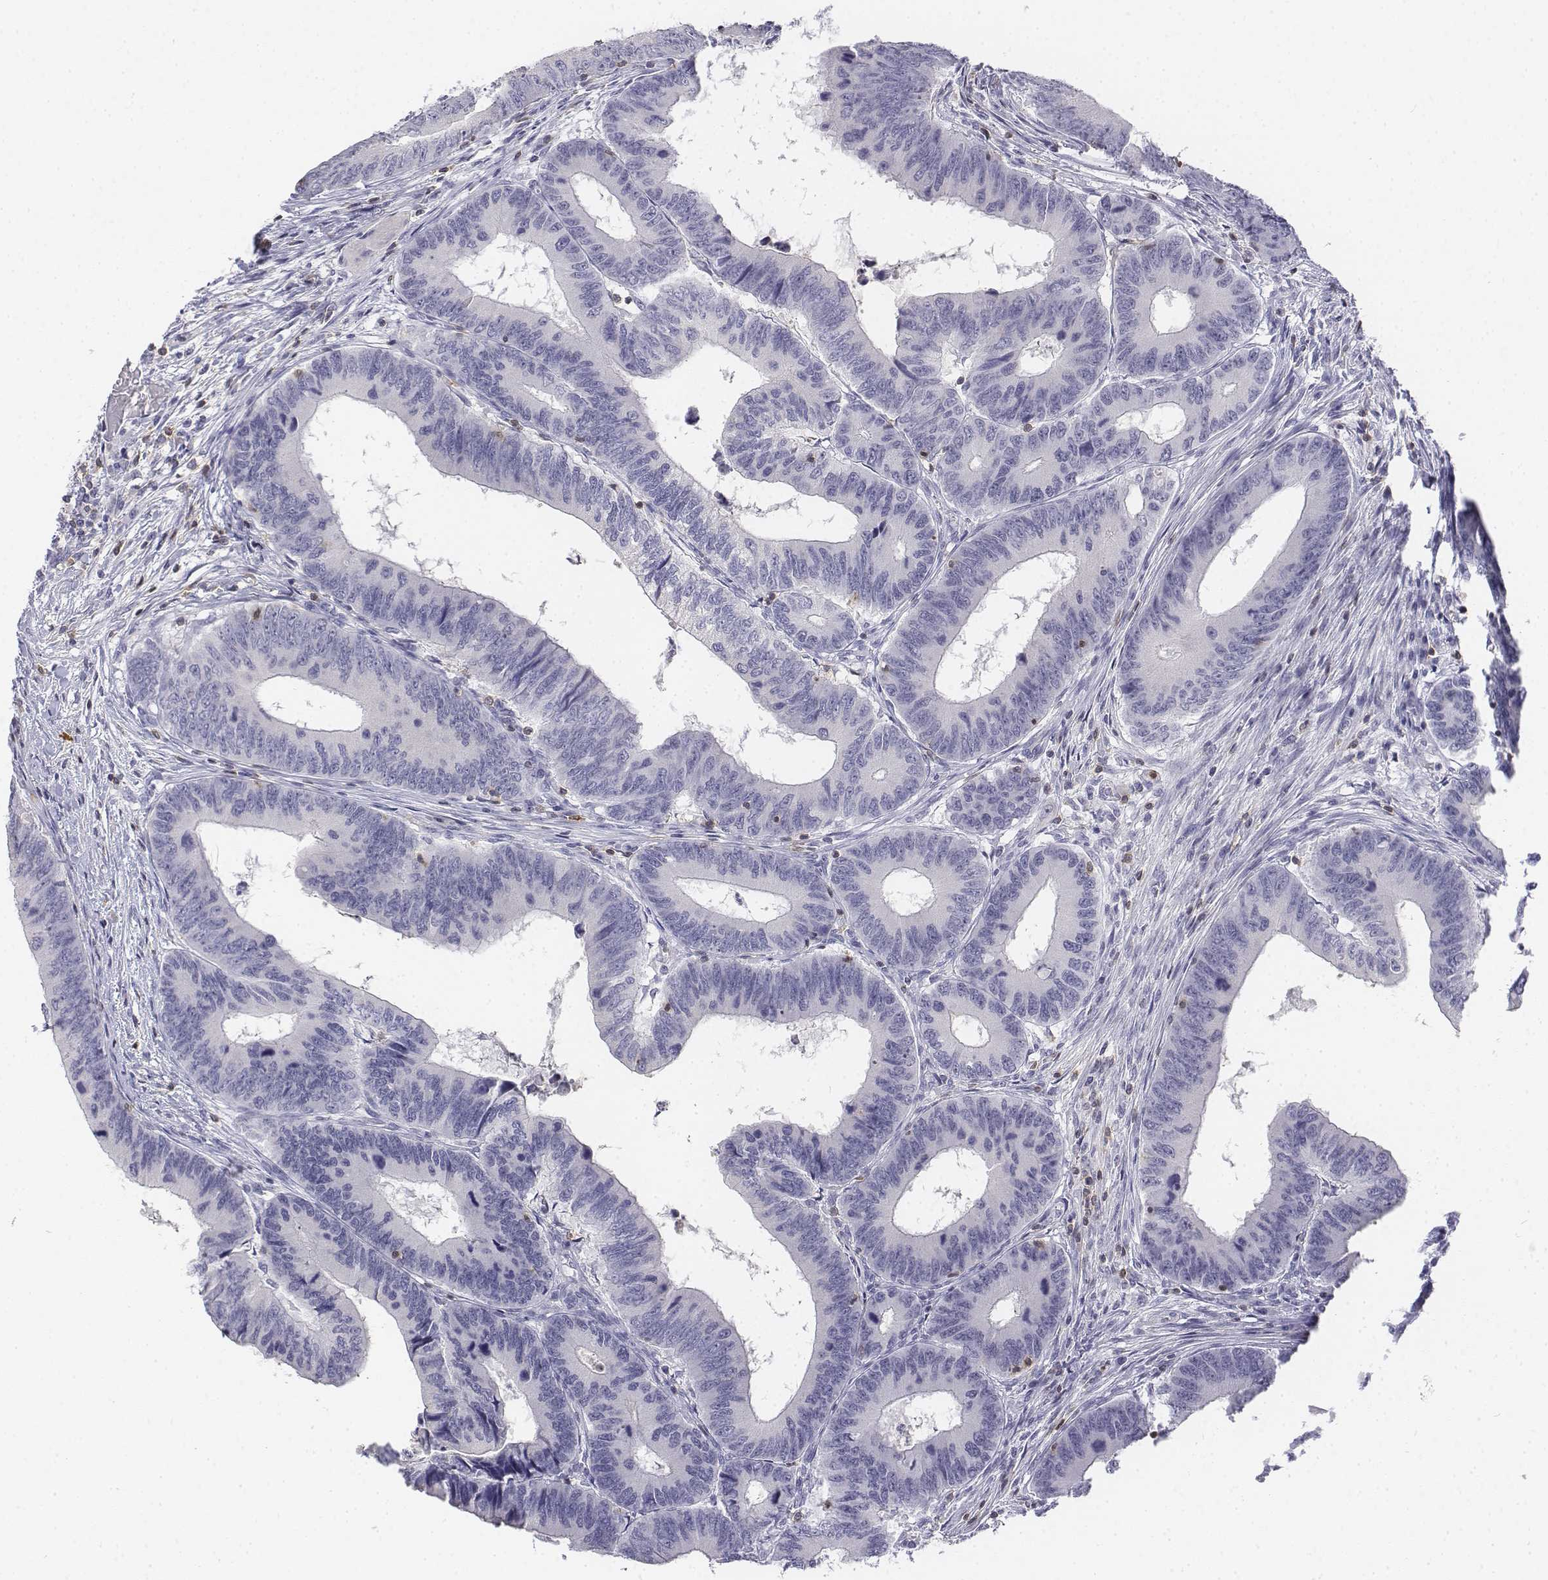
{"staining": {"intensity": "negative", "quantity": "none", "location": "none"}, "tissue": "colorectal cancer", "cell_type": "Tumor cells", "image_type": "cancer", "snomed": [{"axis": "morphology", "description": "Adenocarcinoma, NOS"}, {"axis": "topography", "description": "Colon"}], "caption": "Tumor cells show no significant protein expression in colorectal cancer (adenocarcinoma).", "gene": "CD3E", "patient": {"sex": "male", "age": 53}}